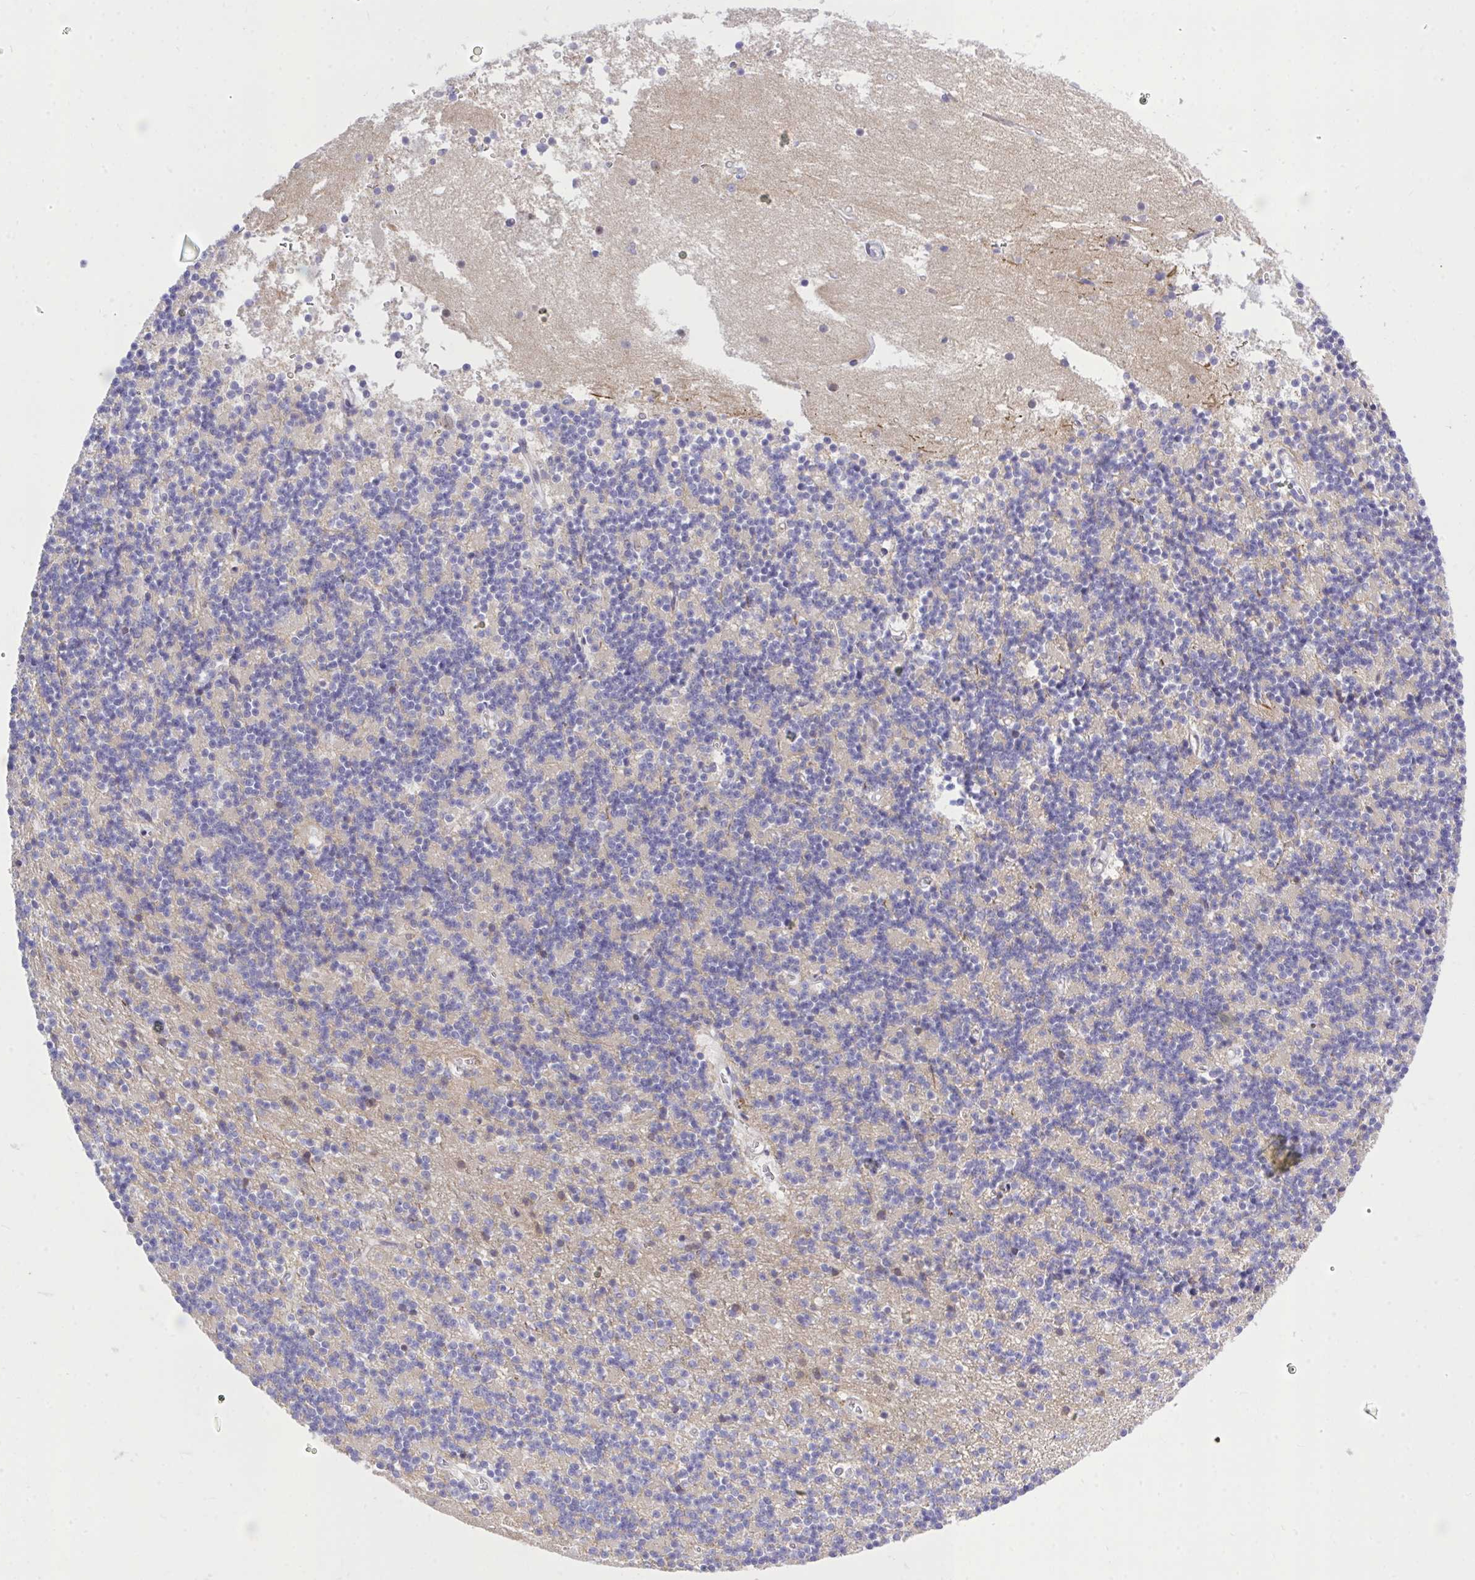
{"staining": {"intensity": "negative", "quantity": "none", "location": "none"}, "tissue": "cerebellum", "cell_type": "Cells in granular layer", "image_type": "normal", "snomed": [{"axis": "morphology", "description": "Normal tissue, NOS"}, {"axis": "topography", "description": "Cerebellum"}], "caption": "This is a photomicrograph of immunohistochemistry (IHC) staining of benign cerebellum, which shows no staining in cells in granular layer.", "gene": "CXCL8", "patient": {"sex": "male", "age": 54}}